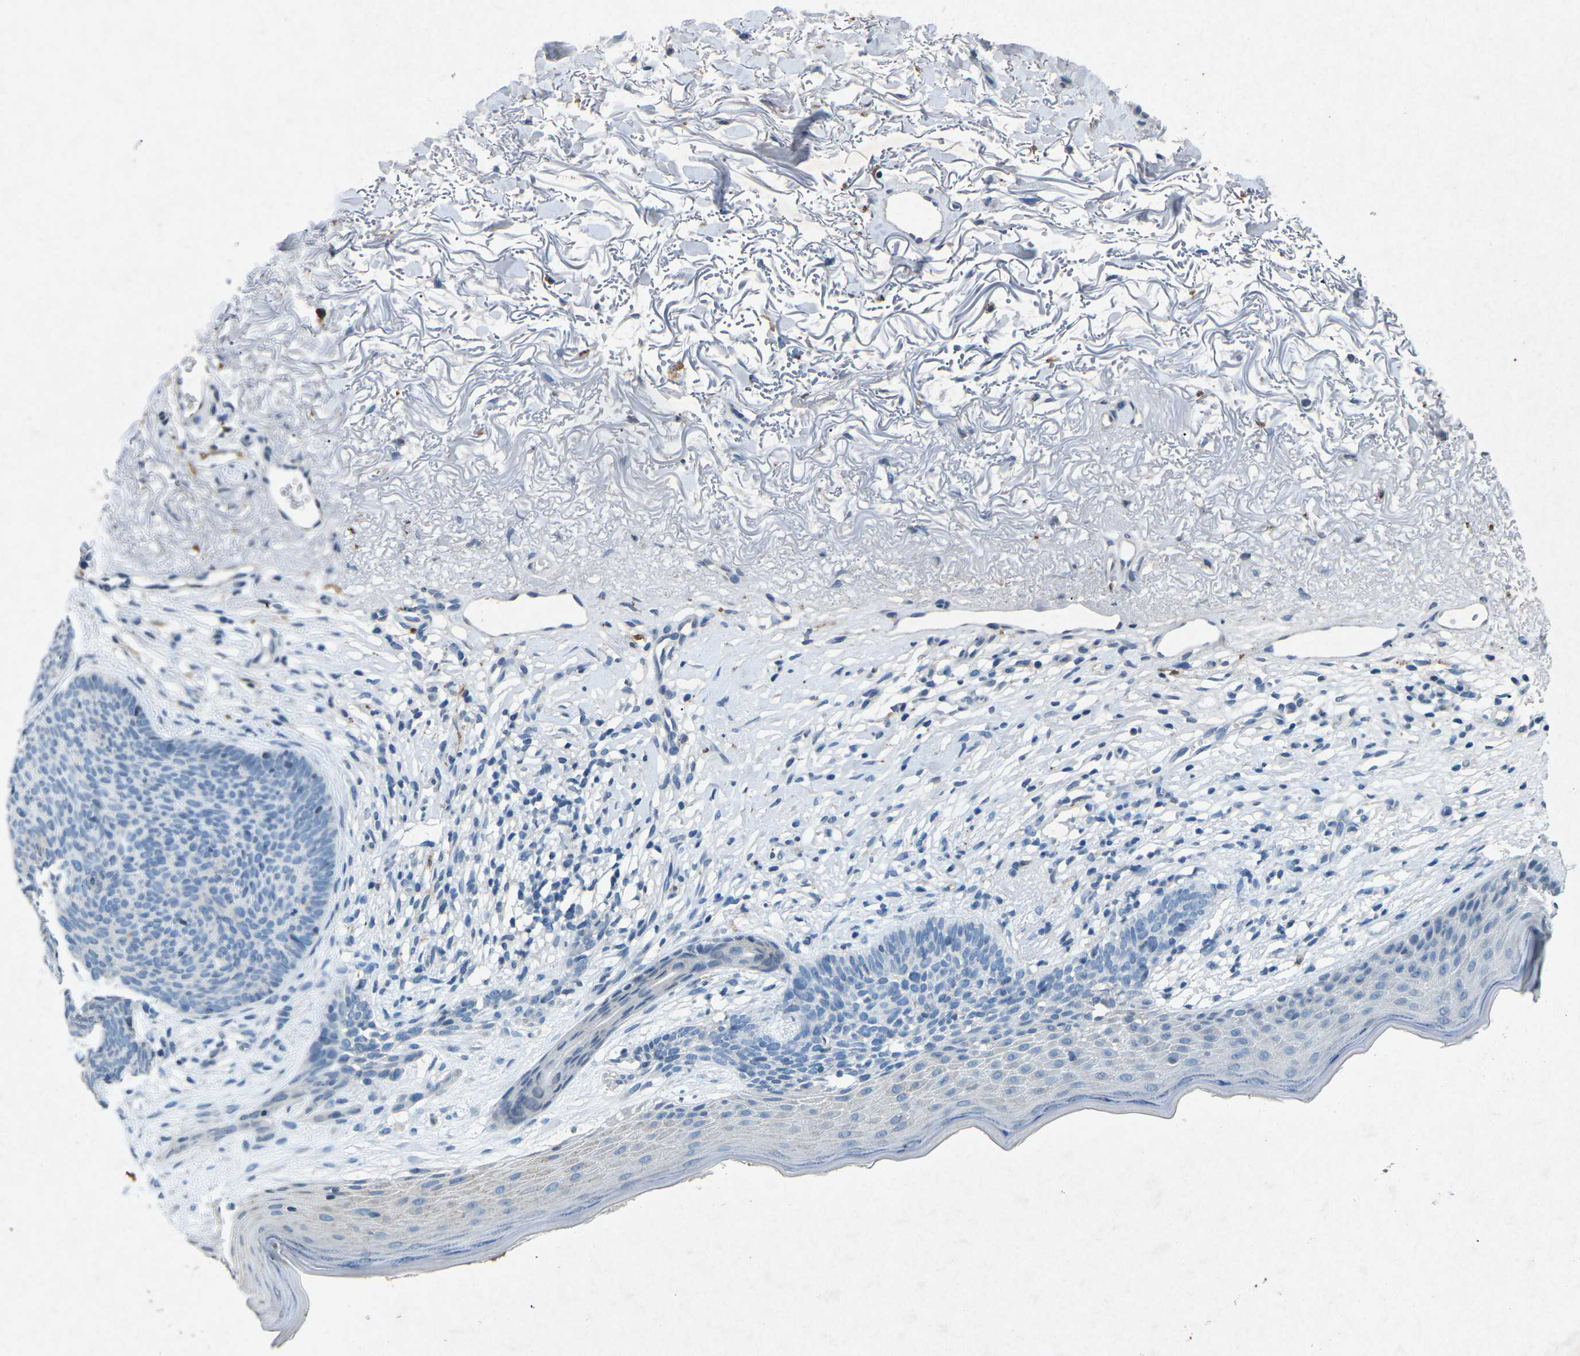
{"staining": {"intensity": "negative", "quantity": "none", "location": "none"}, "tissue": "skin cancer", "cell_type": "Tumor cells", "image_type": "cancer", "snomed": [{"axis": "morphology", "description": "Normal tissue, NOS"}, {"axis": "morphology", "description": "Basal cell carcinoma"}, {"axis": "topography", "description": "Skin"}], "caption": "Immunohistochemistry (IHC) micrograph of neoplastic tissue: basal cell carcinoma (skin) stained with DAB (3,3'-diaminobenzidine) shows no significant protein positivity in tumor cells. (DAB IHC with hematoxylin counter stain).", "gene": "A1BG", "patient": {"sex": "female", "age": 70}}